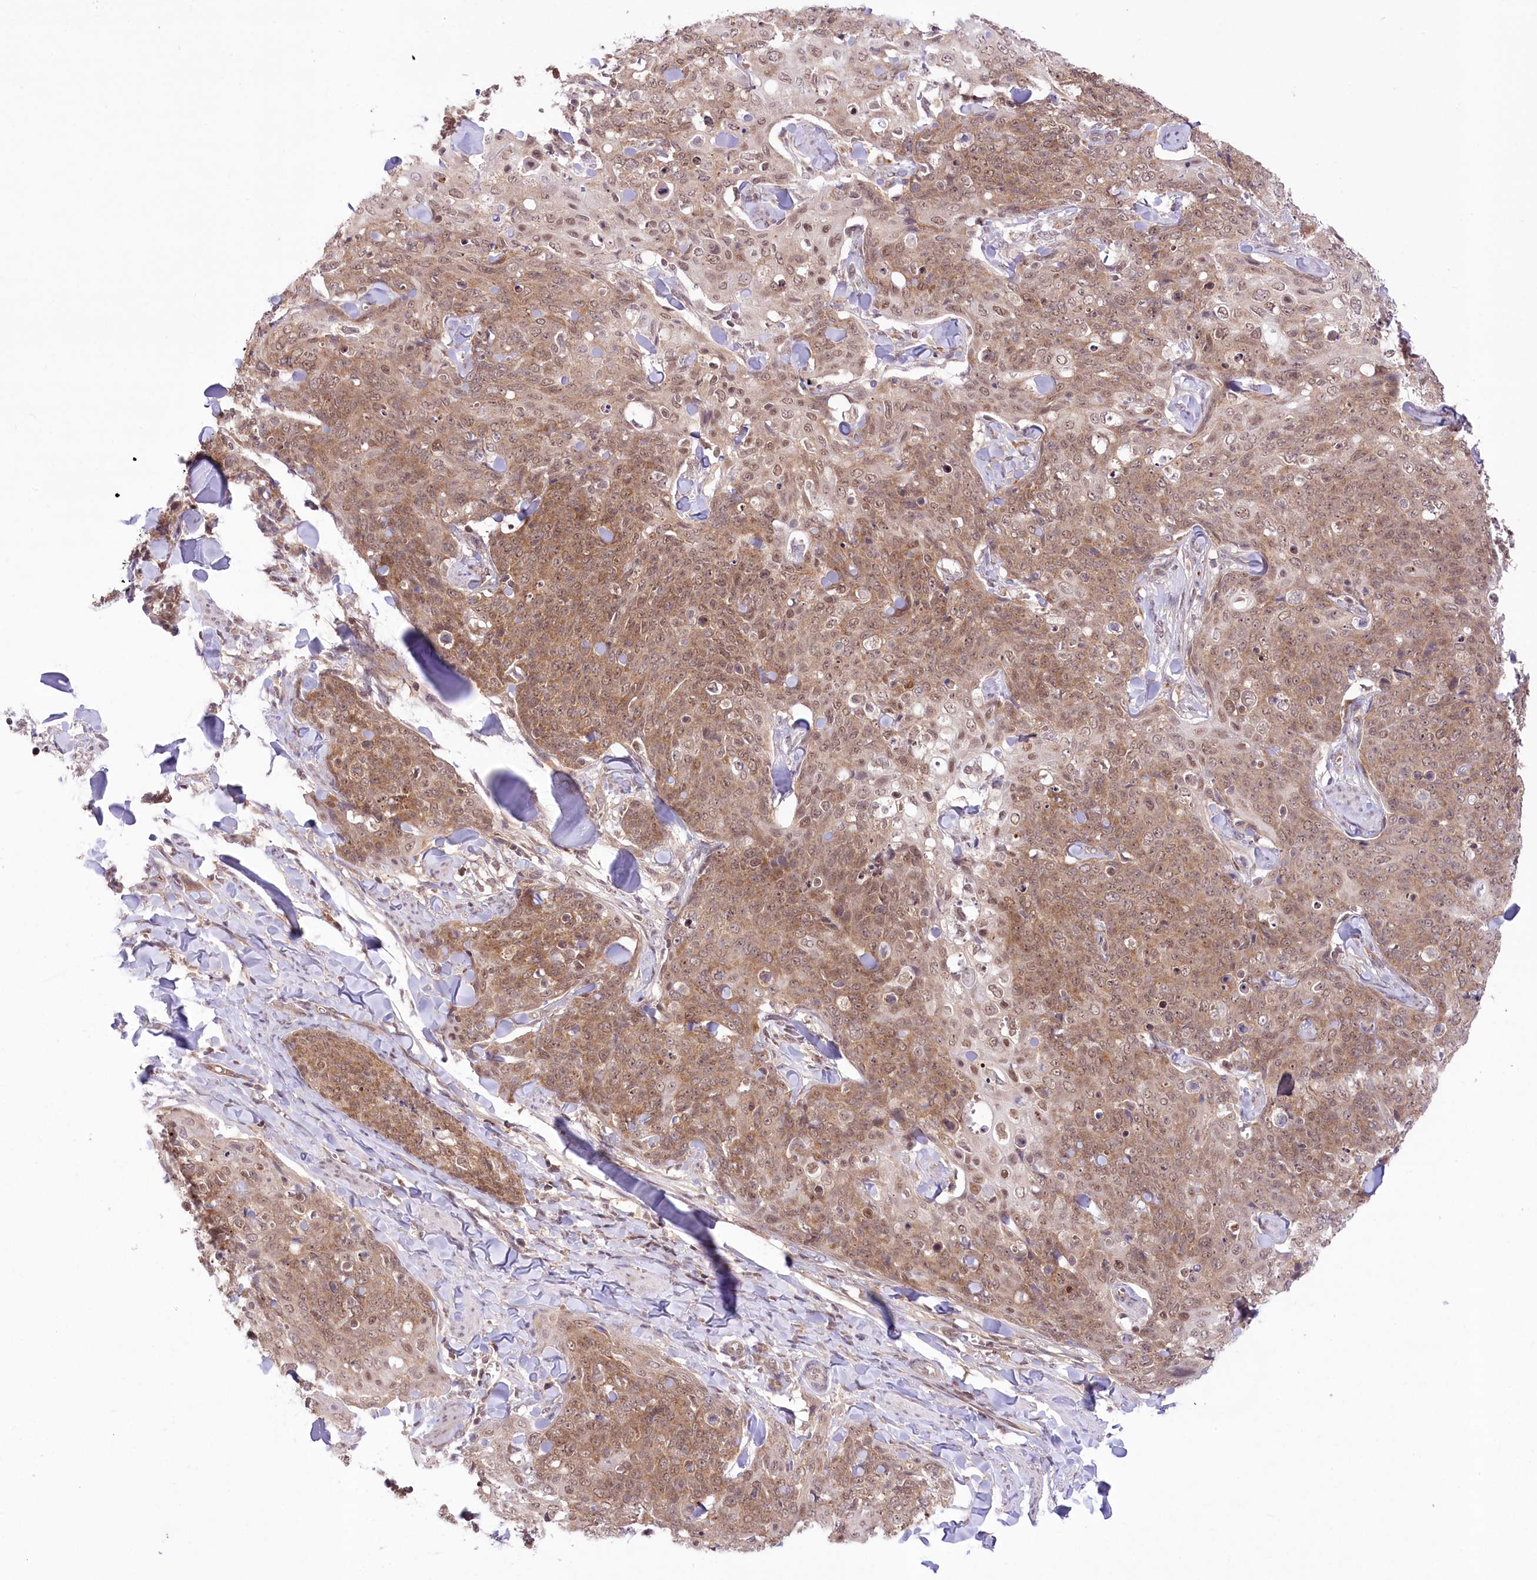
{"staining": {"intensity": "moderate", "quantity": ">75%", "location": "cytoplasmic/membranous,nuclear"}, "tissue": "skin cancer", "cell_type": "Tumor cells", "image_type": "cancer", "snomed": [{"axis": "morphology", "description": "Squamous cell carcinoma, NOS"}, {"axis": "topography", "description": "Skin"}, {"axis": "topography", "description": "Vulva"}], "caption": "An IHC photomicrograph of tumor tissue is shown. Protein staining in brown labels moderate cytoplasmic/membranous and nuclear positivity in skin squamous cell carcinoma within tumor cells.", "gene": "ZMAT2", "patient": {"sex": "female", "age": 85}}